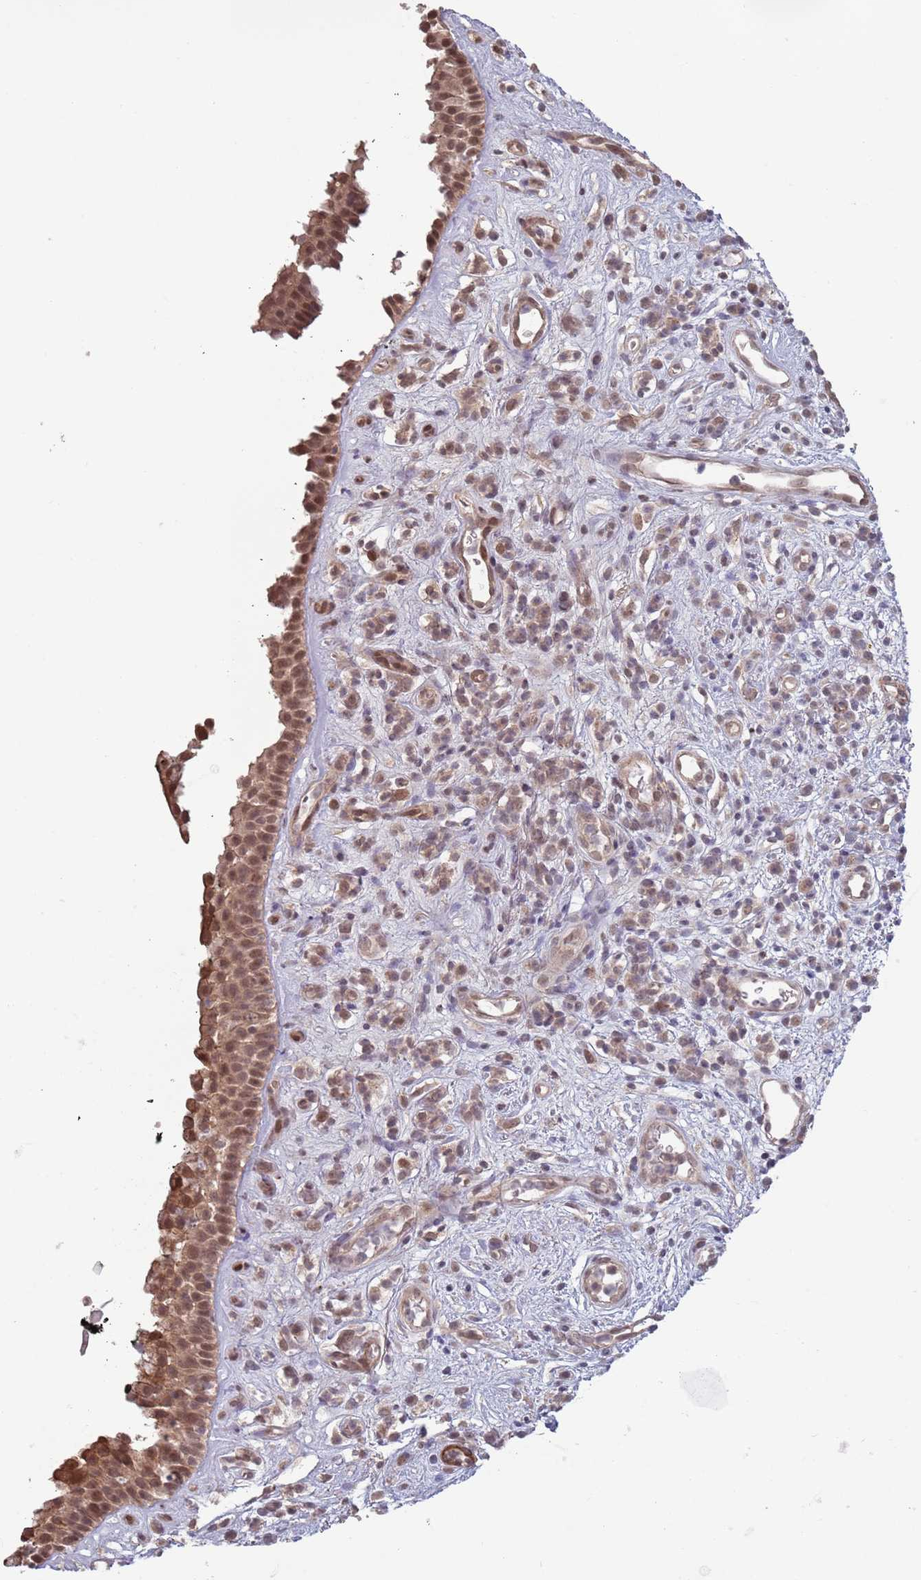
{"staining": {"intensity": "strong", "quantity": ">75%", "location": "cytoplasmic/membranous,nuclear"}, "tissue": "nasopharynx", "cell_type": "Respiratory epithelial cells", "image_type": "normal", "snomed": [{"axis": "morphology", "description": "Normal tissue, NOS"}, {"axis": "morphology", "description": "Squamous cell carcinoma, NOS"}, {"axis": "topography", "description": "Nasopharynx"}, {"axis": "topography", "description": "Head-Neck"}], "caption": "The image exhibits a brown stain indicating the presence of a protein in the cytoplasmic/membranous,nuclear of respiratory epithelial cells in nasopharynx. The staining was performed using DAB (3,3'-diaminobenzidine) to visualize the protein expression in brown, while the nuclei were stained in blue with hematoxylin (Magnification: 20x).", "gene": "CCDC154", "patient": {"sex": "male", "age": 85}}